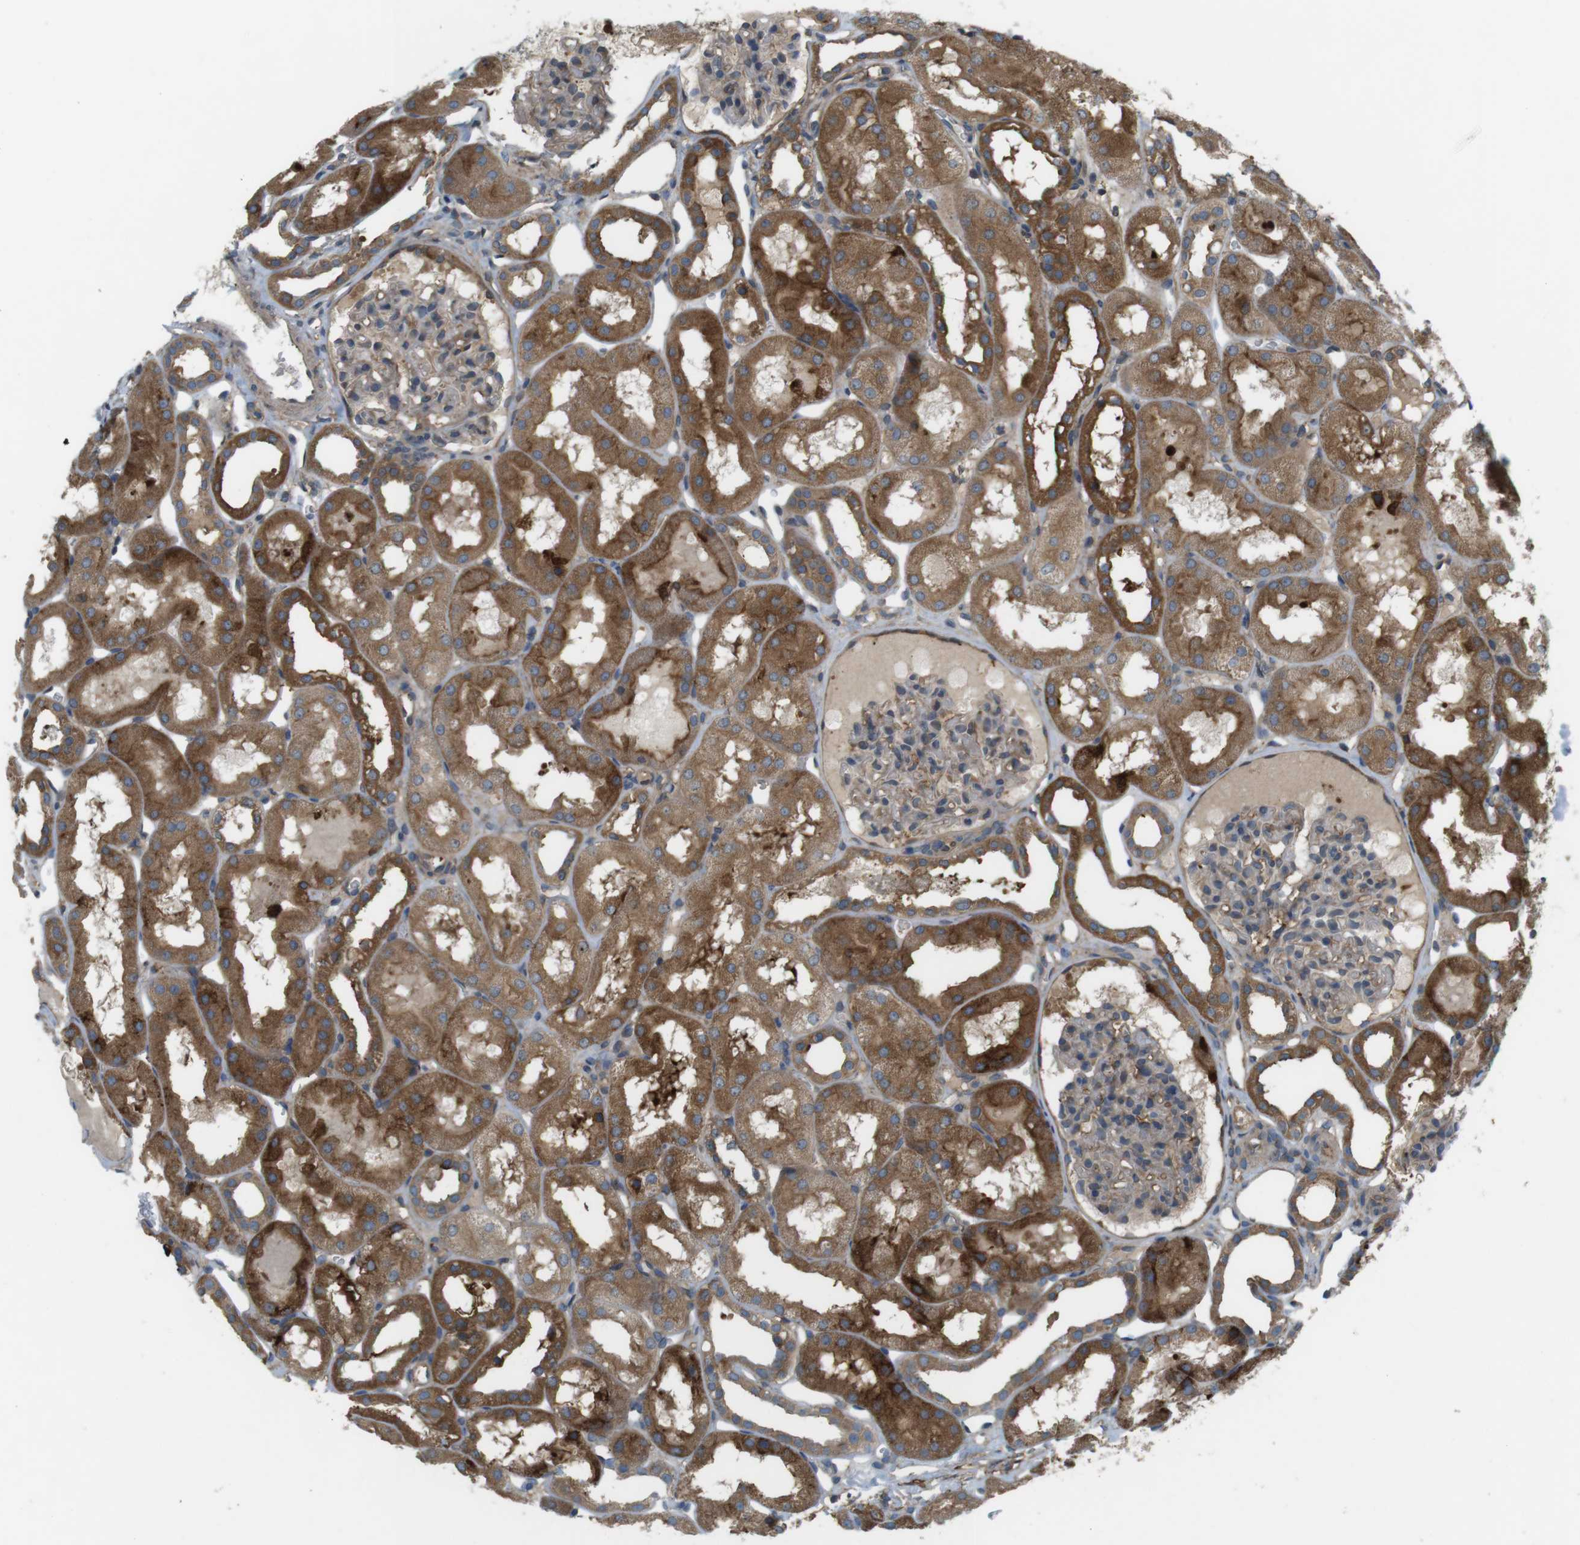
{"staining": {"intensity": "moderate", "quantity": "<25%", "location": "cytoplasmic/membranous"}, "tissue": "kidney", "cell_type": "Cells in glomeruli", "image_type": "normal", "snomed": [{"axis": "morphology", "description": "Normal tissue, NOS"}, {"axis": "topography", "description": "Kidney"}, {"axis": "topography", "description": "Urinary bladder"}], "caption": "Kidney stained for a protein (brown) demonstrates moderate cytoplasmic/membranous positive positivity in about <25% of cells in glomeruli.", "gene": "DDAH2", "patient": {"sex": "male", "age": 16}}